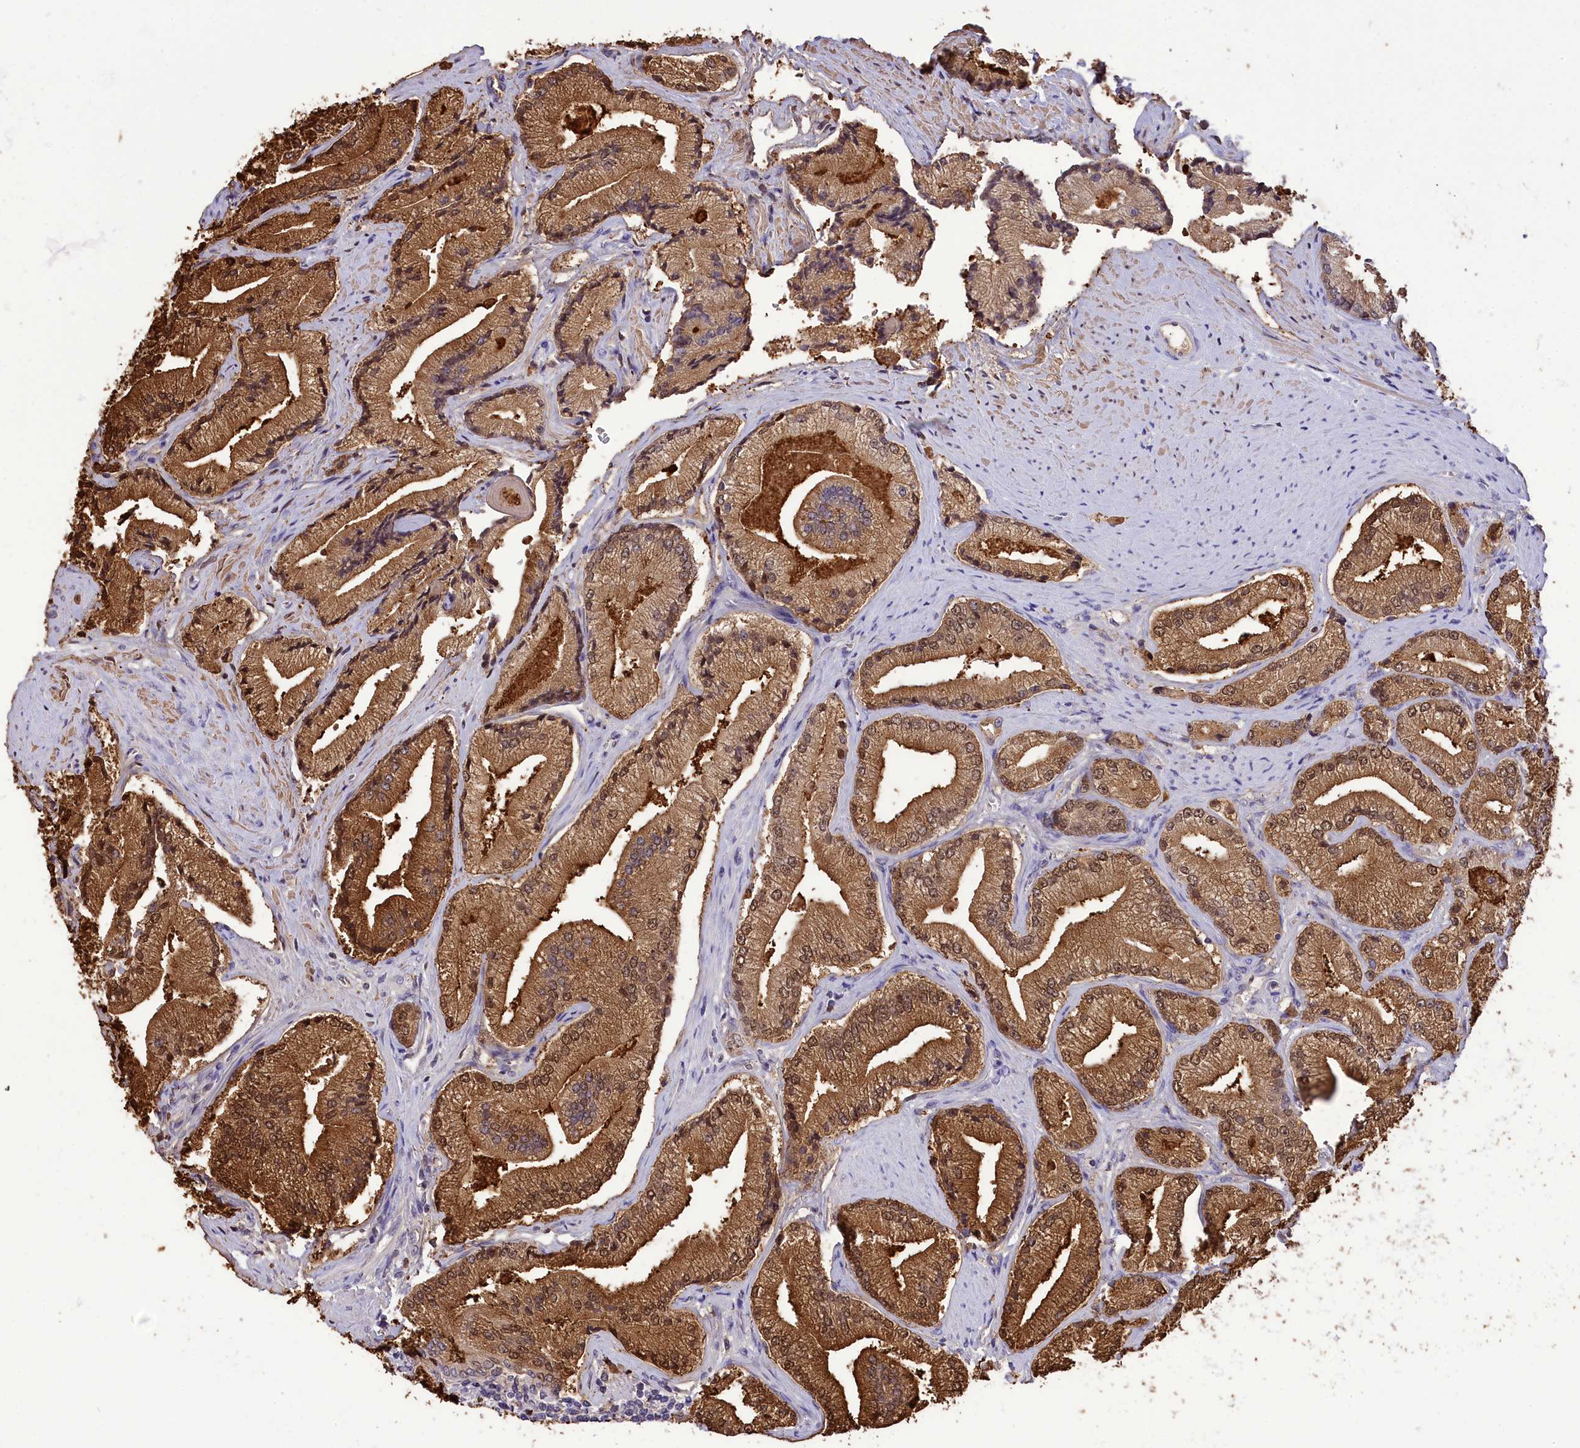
{"staining": {"intensity": "strong", "quantity": ">75%", "location": "cytoplasmic/membranous,nuclear"}, "tissue": "prostate cancer", "cell_type": "Tumor cells", "image_type": "cancer", "snomed": [{"axis": "morphology", "description": "Adenocarcinoma, High grade"}, {"axis": "topography", "description": "Prostate"}], "caption": "A brown stain labels strong cytoplasmic/membranous and nuclear staining of a protein in prostate cancer tumor cells.", "gene": "DCAF16", "patient": {"sex": "male", "age": 67}}